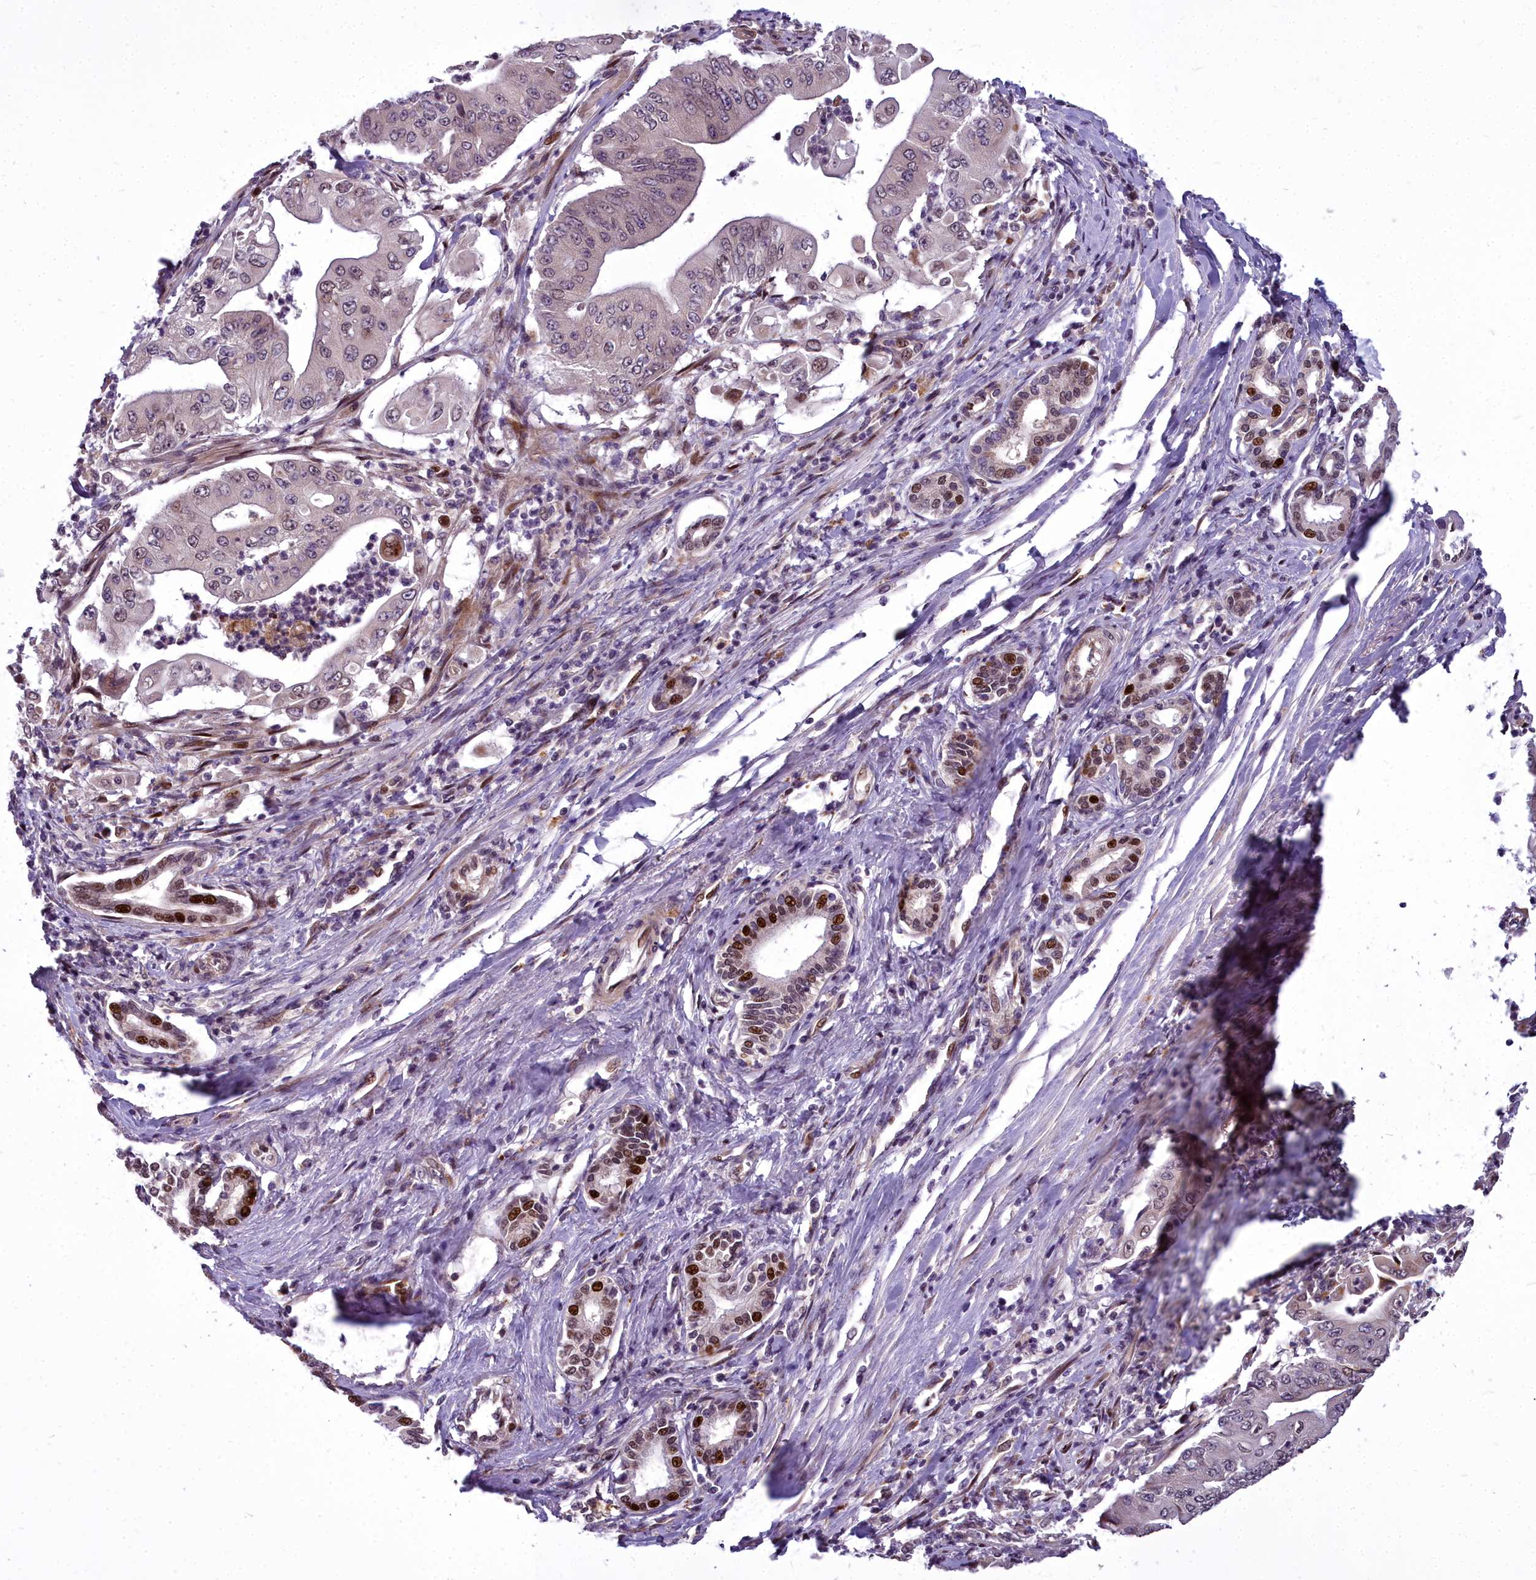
{"staining": {"intensity": "strong", "quantity": "<25%", "location": "nuclear"}, "tissue": "pancreatic cancer", "cell_type": "Tumor cells", "image_type": "cancer", "snomed": [{"axis": "morphology", "description": "Adenocarcinoma, NOS"}, {"axis": "topography", "description": "Pancreas"}], "caption": "The histopathology image exhibits staining of pancreatic cancer (adenocarcinoma), revealing strong nuclear protein positivity (brown color) within tumor cells.", "gene": "AP1M1", "patient": {"sex": "female", "age": 77}}